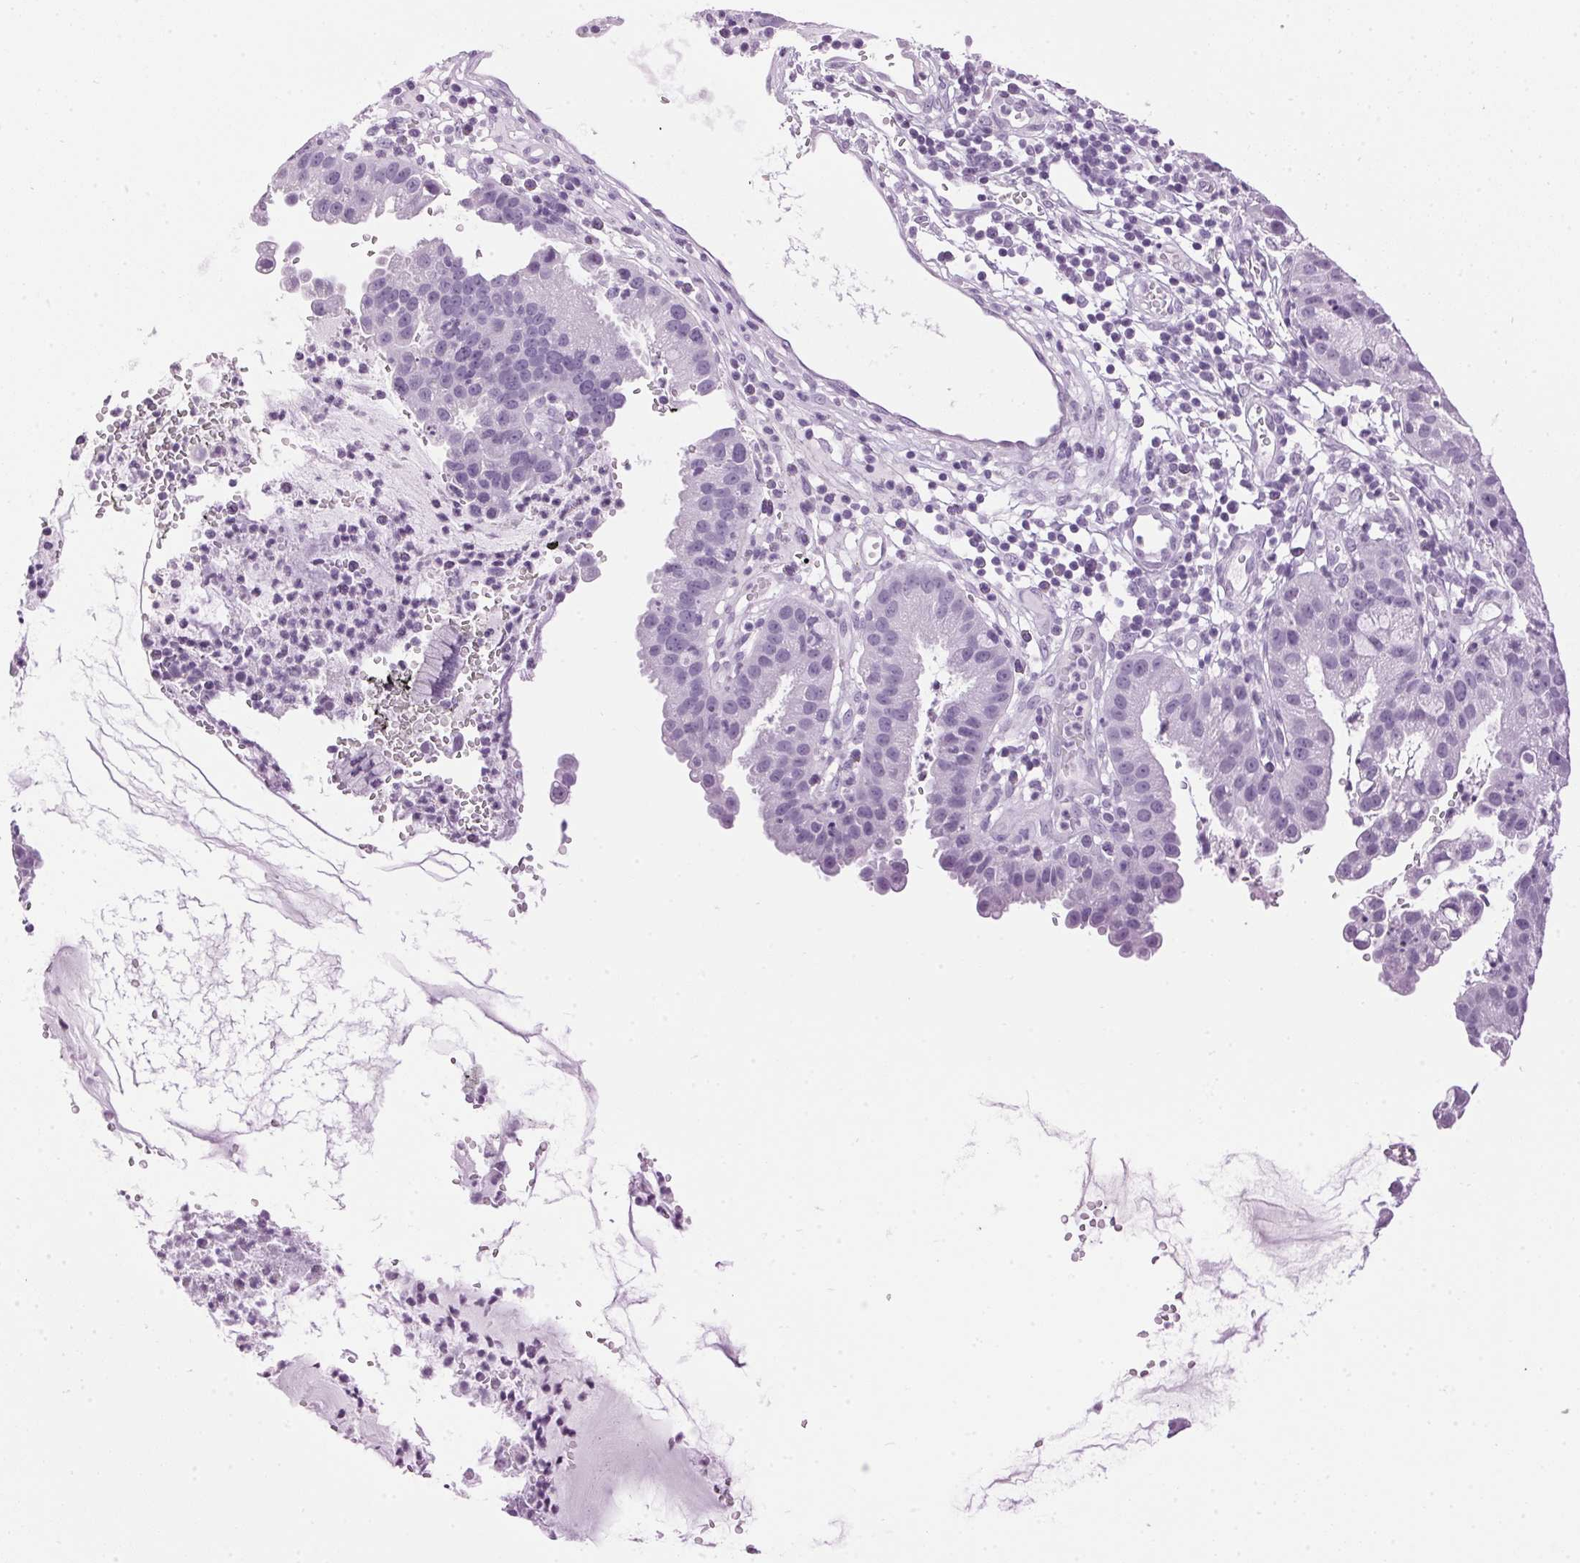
{"staining": {"intensity": "negative", "quantity": "none", "location": "none"}, "tissue": "cervical cancer", "cell_type": "Tumor cells", "image_type": "cancer", "snomed": [{"axis": "morphology", "description": "Adenocarcinoma, NOS"}, {"axis": "topography", "description": "Cervix"}], "caption": "Cervical cancer was stained to show a protein in brown. There is no significant staining in tumor cells.", "gene": "SP7", "patient": {"sex": "female", "age": 34}}